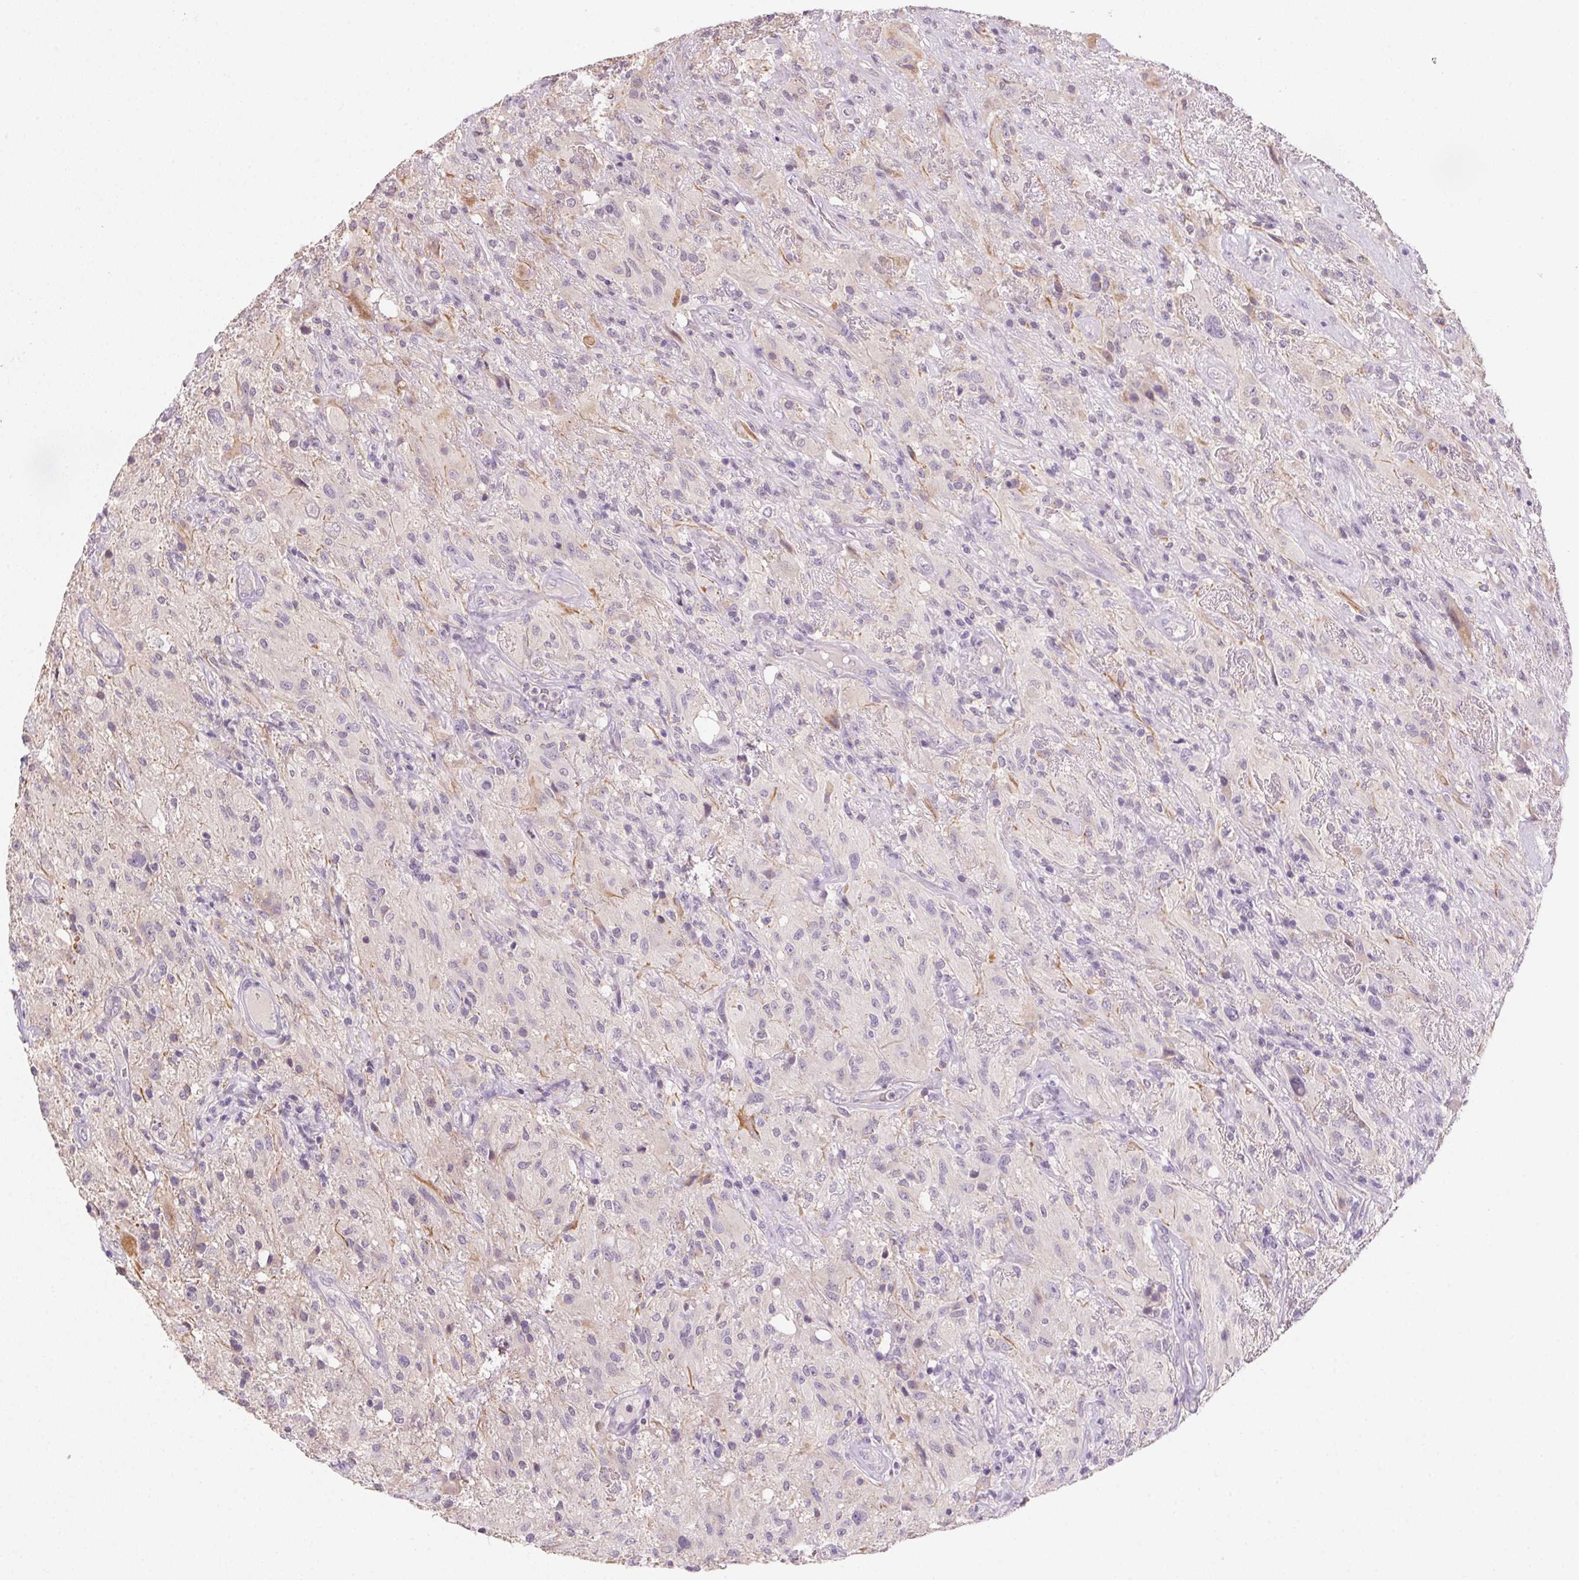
{"staining": {"intensity": "negative", "quantity": "none", "location": "none"}, "tissue": "glioma", "cell_type": "Tumor cells", "image_type": "cancer", "snomed": [{"axis": "morphology", "description": "Glioma, malignant, High grade"}, {"axis": "topography", "description": "Brain"}], "caption": "Protein analysis of high-grade glioma (malignant) reveals no significant expression in tumor cells.", "gene": "ALDH8A1", "patient": {"sex": "male", "age": 46}}